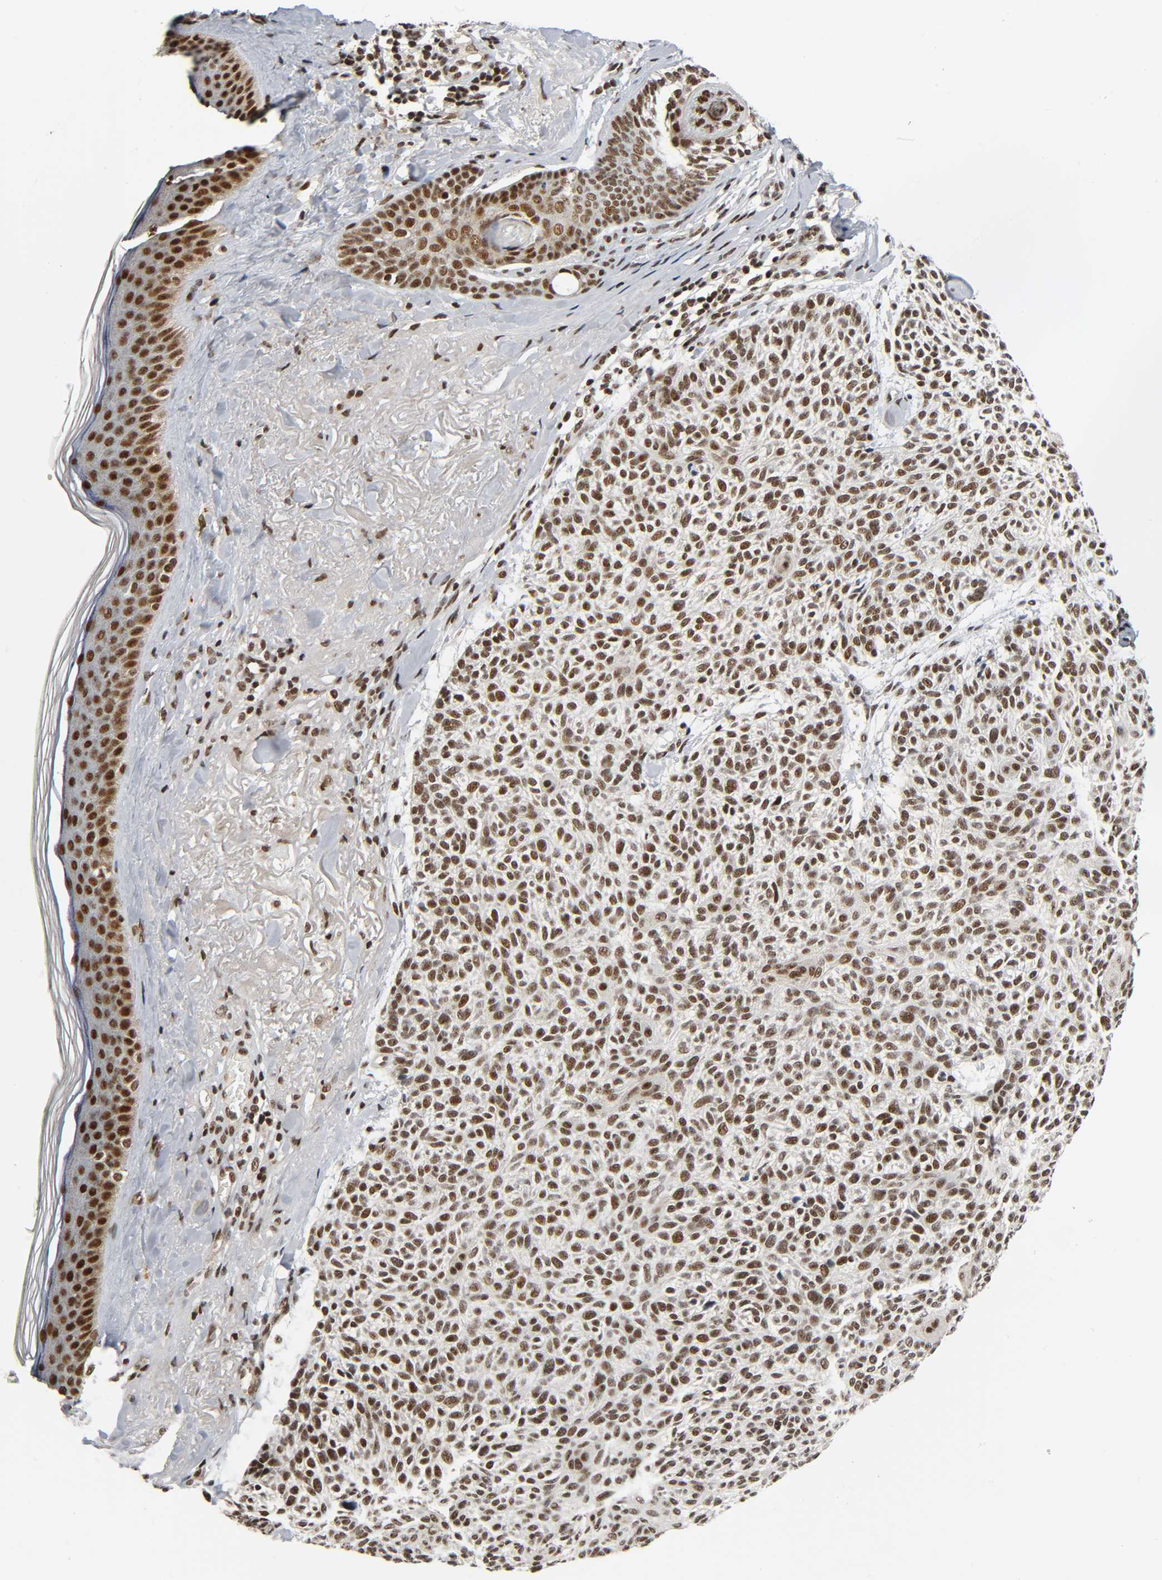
{"staining": {"intensity": "strong", "quantity": ">75%", "location": "nuclear"}, "tissue": "skin cancer", "cell_type": "Tumor cells", "image_type": "cancer", "snomed": [{"axis": "morphology", "description": "Normal tissue, NOS"}, {"axis": "morphology", "description": "Basal cell carcinoma"}, {"axis": "topography", "description": "Skin"}], "caption": "This micrograph shows skin cancer stained with immunohistochemistry (IHC) to label a protein in brown. The nuclear of tumor cells show strong positivity for the protein. Nuclei are counter-stained blue.", "gene": "CDK9", "patient": {"sex": "female", "age": 70}}